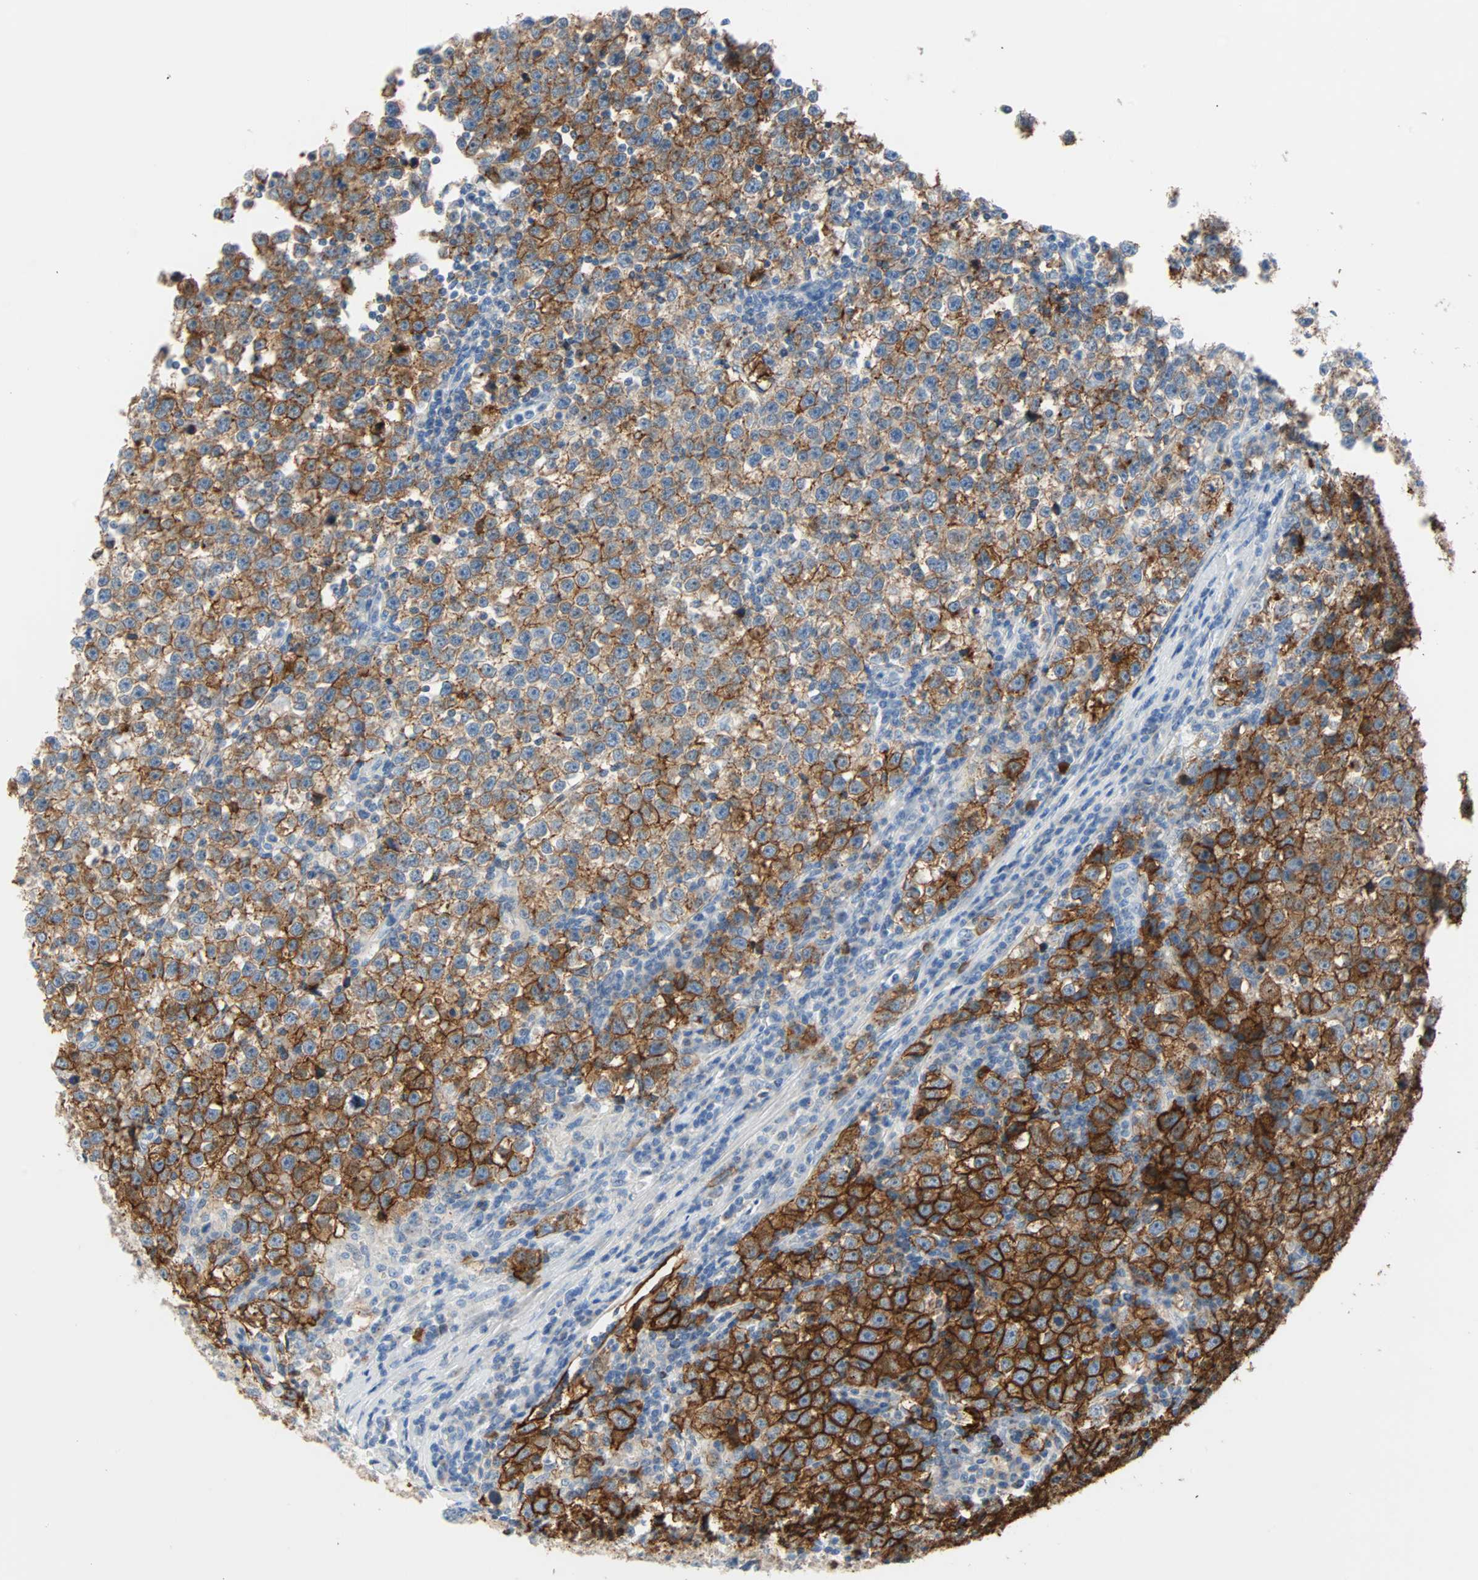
{"staining": {"intensity": "strong", "quantity": ">75%", "location": "cytoplasmic/membranous"}, "tissue": "testis cancer", "cell_type": "Tumor cells", "image_type": "cancer", "snomed": [{"axis": "morphology", "description": "Seminoma, NOS"}, {"axis": "topography", "description": "Testis"}], "caption": "Testis cancer stained with a brown dye reveals strong cytoplasmic/membranous positive expression in approximately >75% of tumor cells.", "gene": "PDPN", "patient": {"sex": "male", "age": 43}}